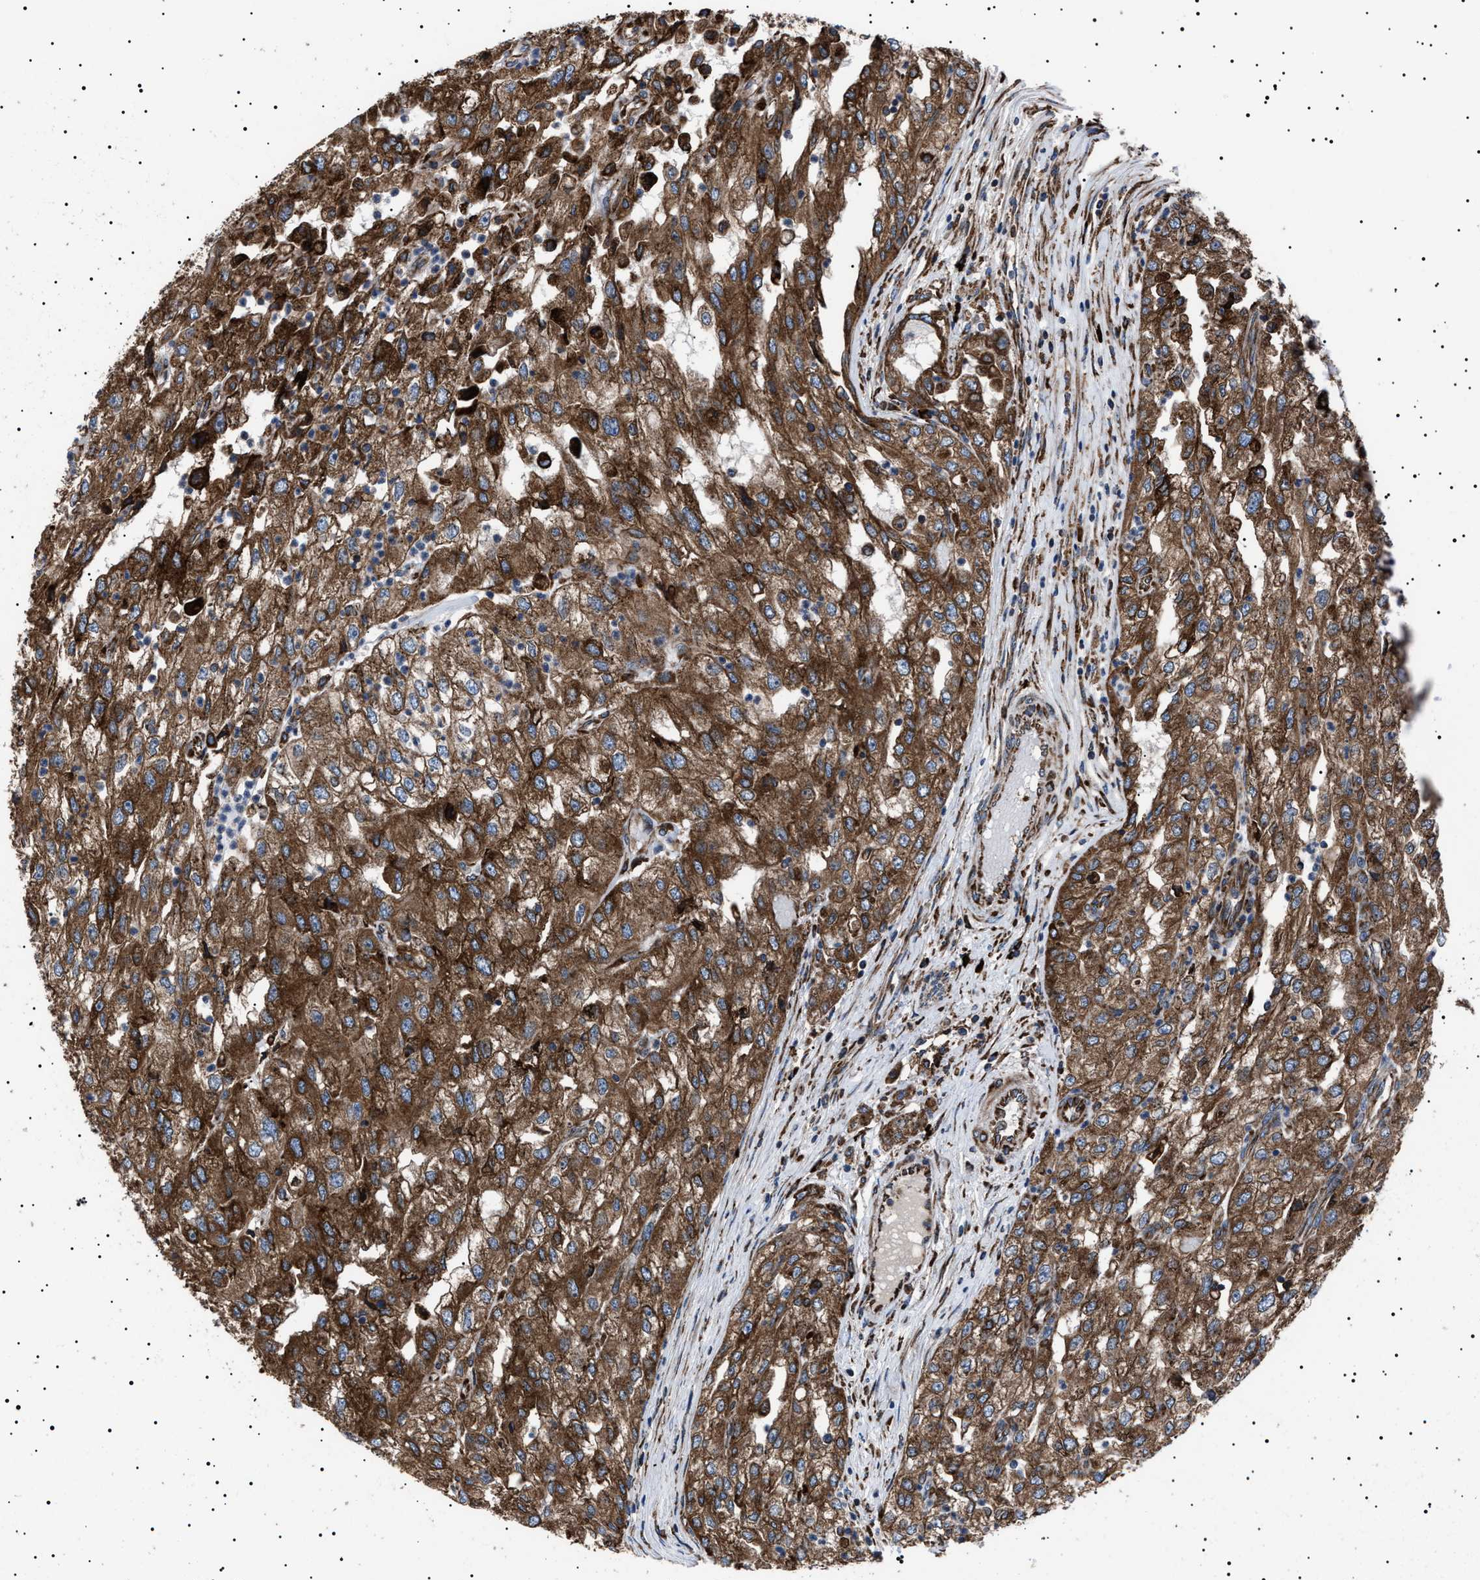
{"staining": {"intensity": "strong", "quantity": ">75%", "location": "cytoplasmic/membranous"}, "tissue": "renal cancer", "cell_type": "Tumor cells", "image_type": "cancer", "snomed": [{"axis": "morphology", "description": "Adenocarcinoma, NOS"}, {"axis": "topography", "description": "Kidney"}], "caption": "Brown immunohistochemical staining in human renal cancer demonstrates strong cytoplasmic/membranous positivity in approximately >75% of tumor cells. (DAB = brown stain, brightfield microscopy at high magnification).", "gene": "TOP1MT", "patient": {"sex": "female", "age": 54}}